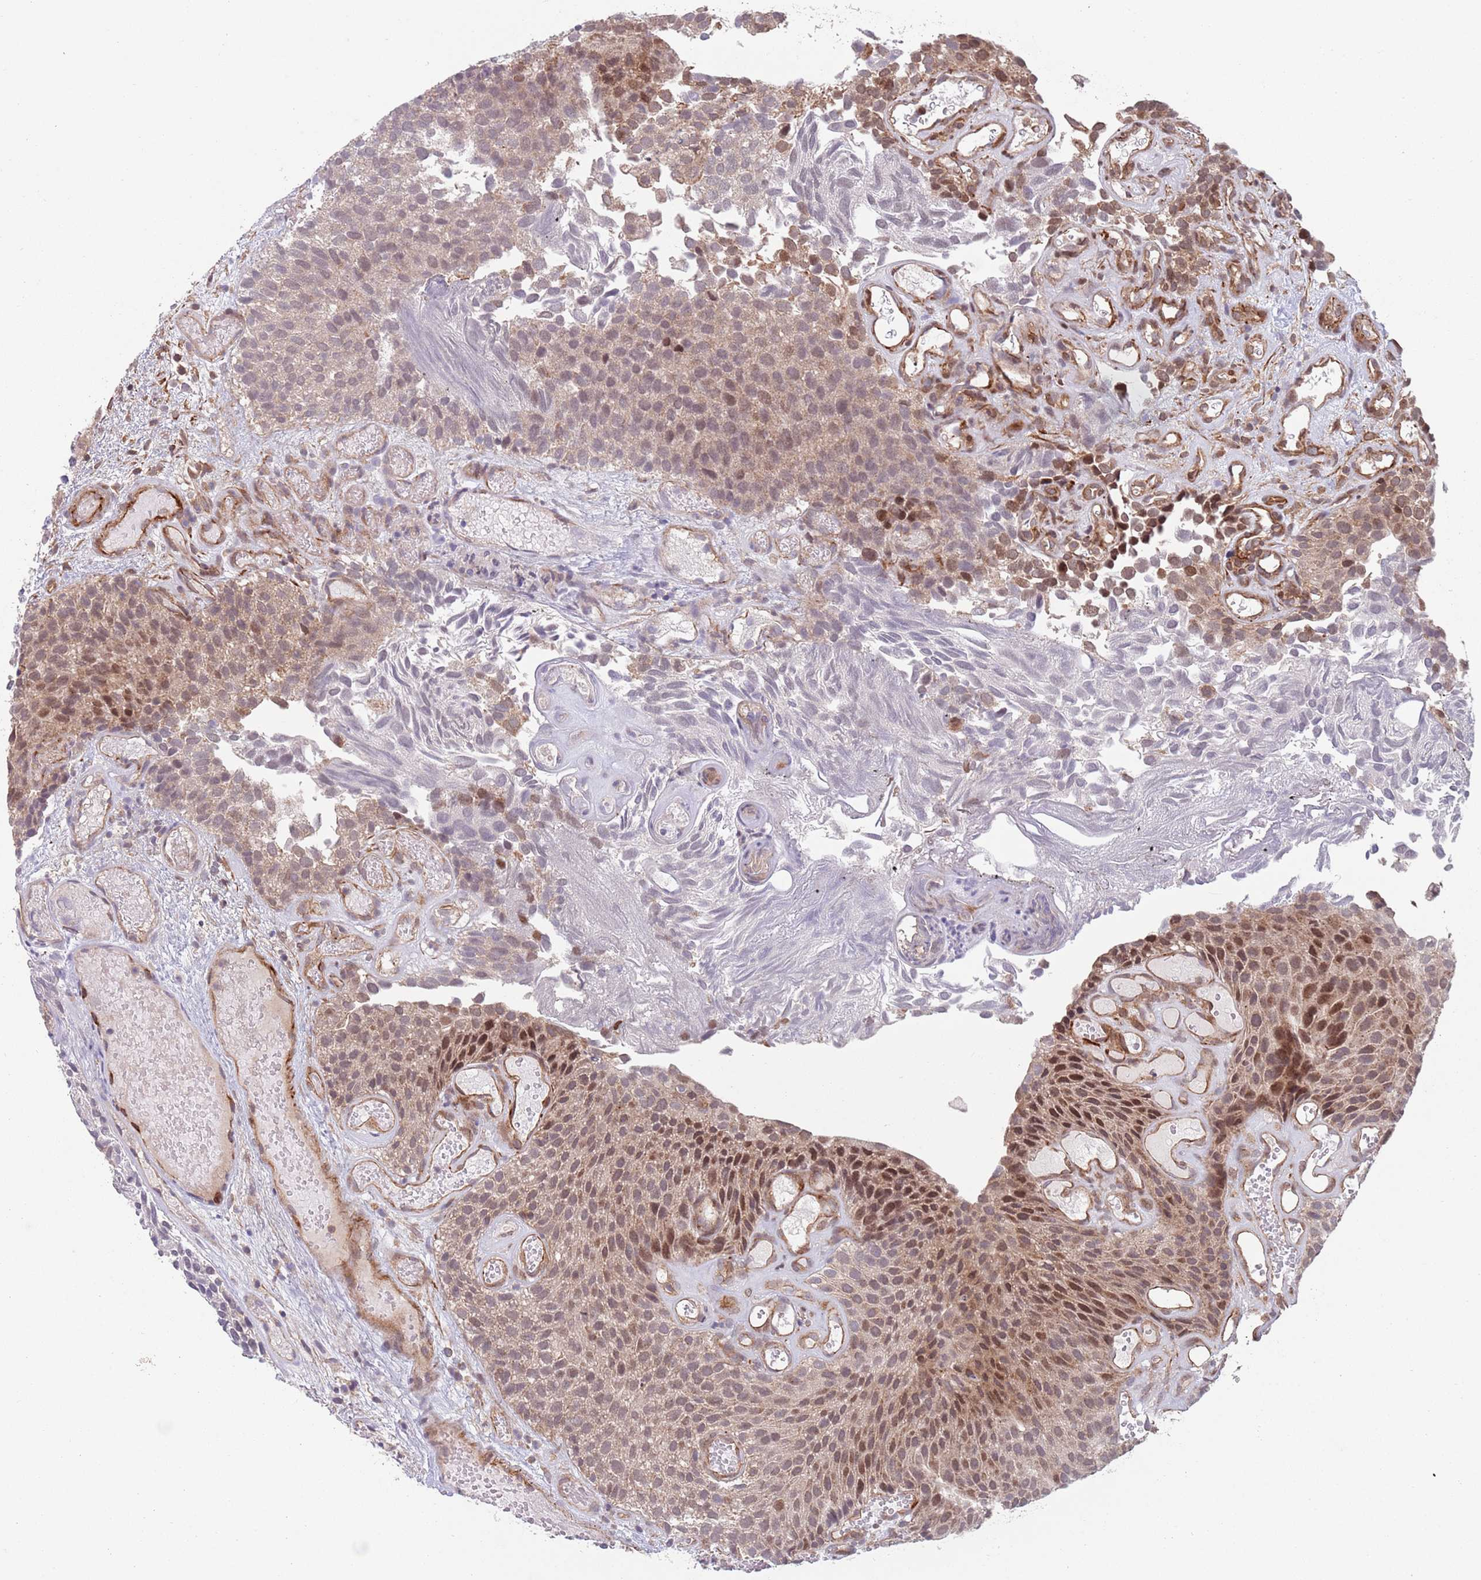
{"staining": {"intensity": "moderate", "quantity": "25%-75%", "location": "cytoplasmic/membranous,nuclear"}, "tissue": "urothelial cancer", "cell_type": "Tumor cells", "image_type": "cancer", "snomed": [{"axis": "morphology", "description": "Urothelial carcinoma, Low grade"}, {"axis": "topography", "description": "Urinary bladder"}], "caption": "Moderate cytoplasmic/membranous and nuclear protein expression is seen in about 25%-75% of tumor cells in urothelial carcinoma (low-grade).", "gene": "CHD9", "patient": {"sex": "male", "age": 89}}